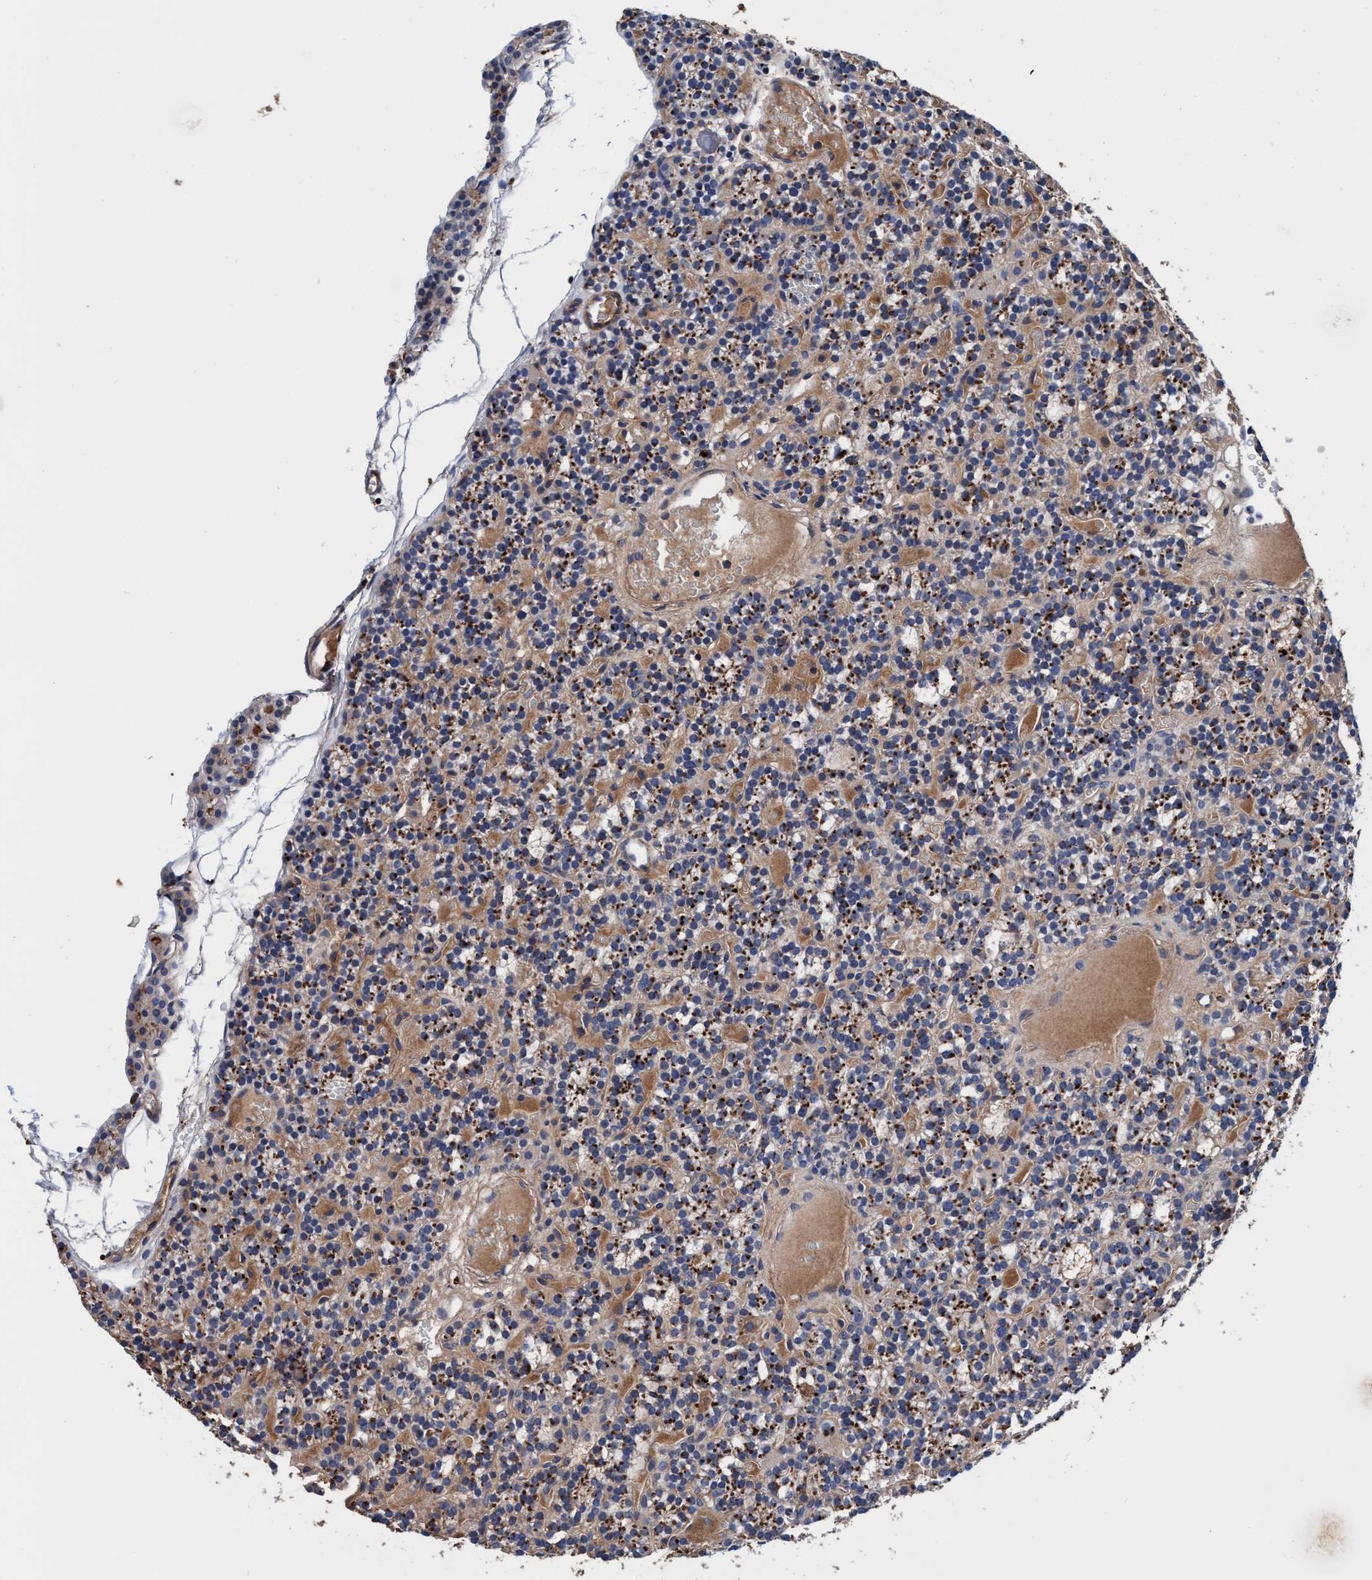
{"staining": {"intensity": "moderate", "quantity": ">75%", "location": "cytoplasmic/membranous"}, "tissue": "parathyroid gland", "cell_type": "Glandular cells", "image_type": "normal", "snomed": [{"axis": "morphology", "description": "Normal tissue, NOS"}, {"axis": "morphology", "description": "Adenoma, NOS"}, {"axis": "topography", "description": "Parathyroid gland"}], "caption": "Glandular cells display medium levels of moderate cytoplasmic/membranous staining in approximately >75% of cells in benign human parathyroid gland.", "gene": "RNF208", "patient": {"sex": "female", "age": 58}}